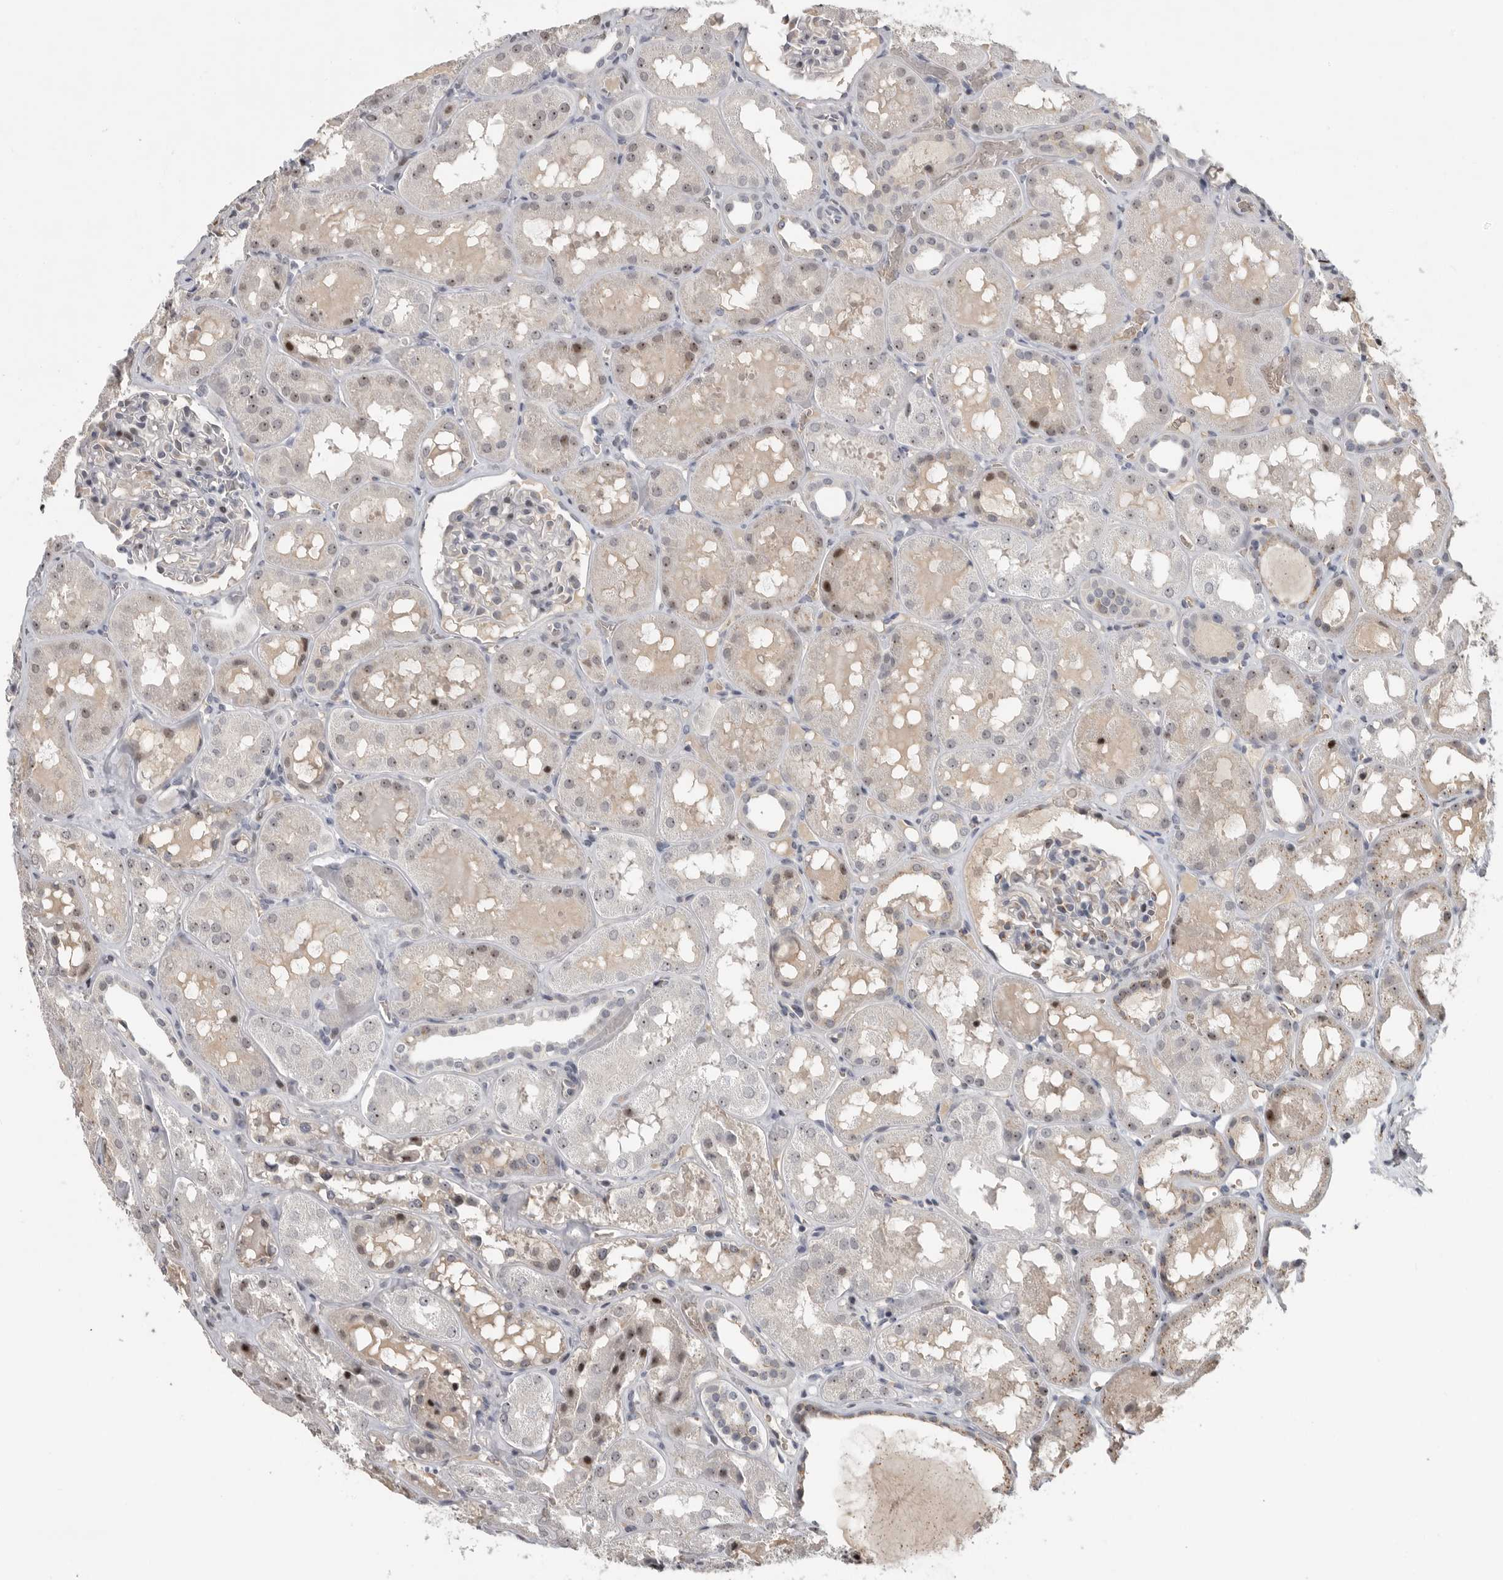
{"staining": {"intensity": "weak", "quantity": "<25%", "location": "nuclear"}, "tissue": "kidney", "cell_type": "Cells in glomeruli", "image_type": "normal", "snomed": [{"axis": "morphology", "description": "Normal tissue, NOS"}, {"axis": "topography", "description": "Kidney"}, {"axis": "topography", "description": "Urinary bladder"}], "caption": "Histopathology image shows no significant protein staining in cells in glomeruli of unremarkable kidney. The staining is performed using DAB (3,3'-diaminobenzidine) brown chromogen with nuclei counter-stained in using hematoxylin.", "gene": "PCMTD1", "patient": {"sex": "male", "age": 16}}